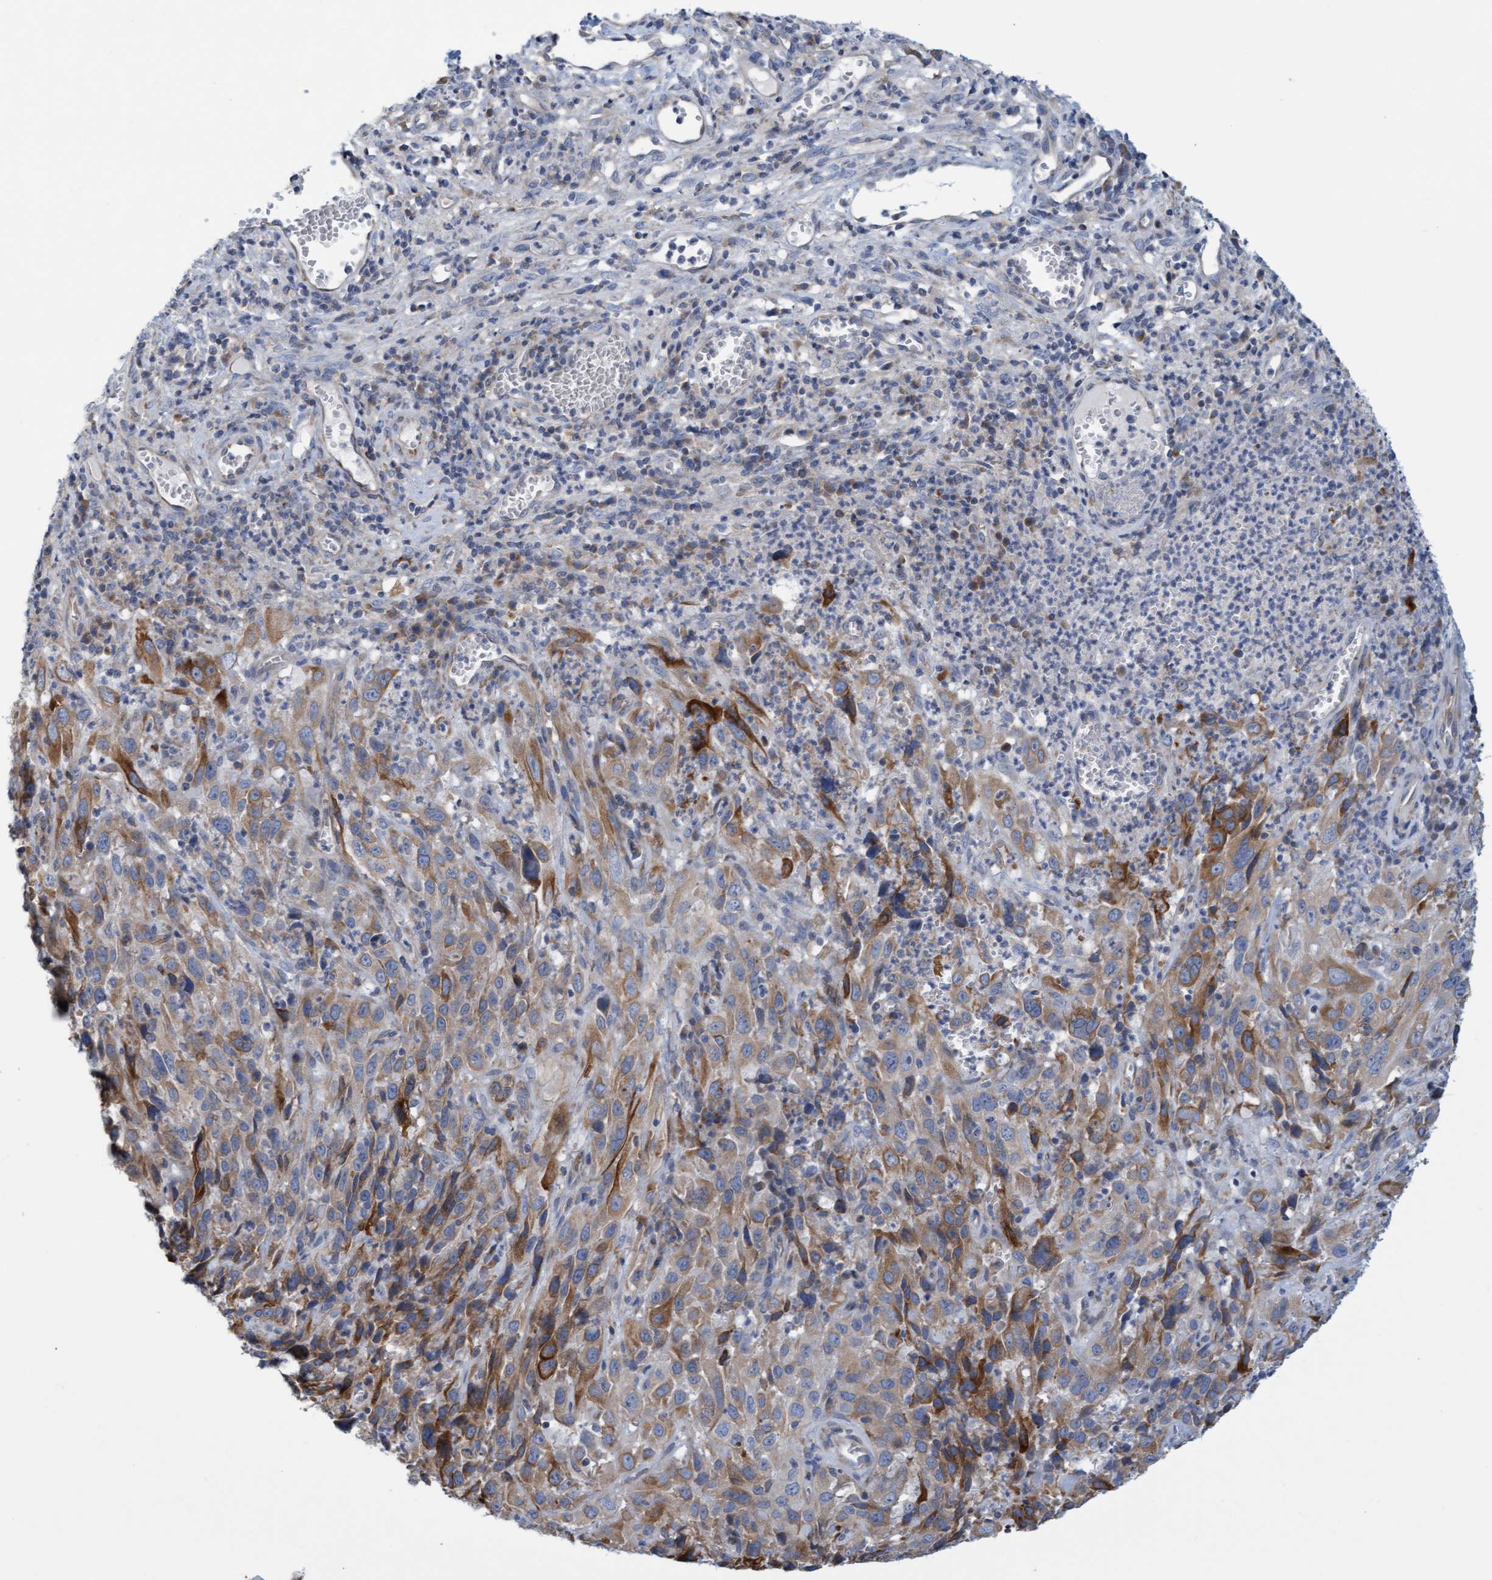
{"staining": {"intensity": "moderate", "quantity": "25%-75%", "location": "cytoplasmic/membranous"}, "tissue": "cervical cancer", "cell_type": "Tumor cells", "image_type": "cancer", "snomed": [{"axis": "morphology", "description": "Squamous cell carcinoma, NOS"}, {"axis": "topography", "description": "Cervix"}], "caption": "Protein staining shows moderate cytoplasmic/membranous positivity in about 25%-75% of tumor cells in cervical cancer.", "gene": "SLC28A3", "patient": {"sex": "female", "age": 32}}